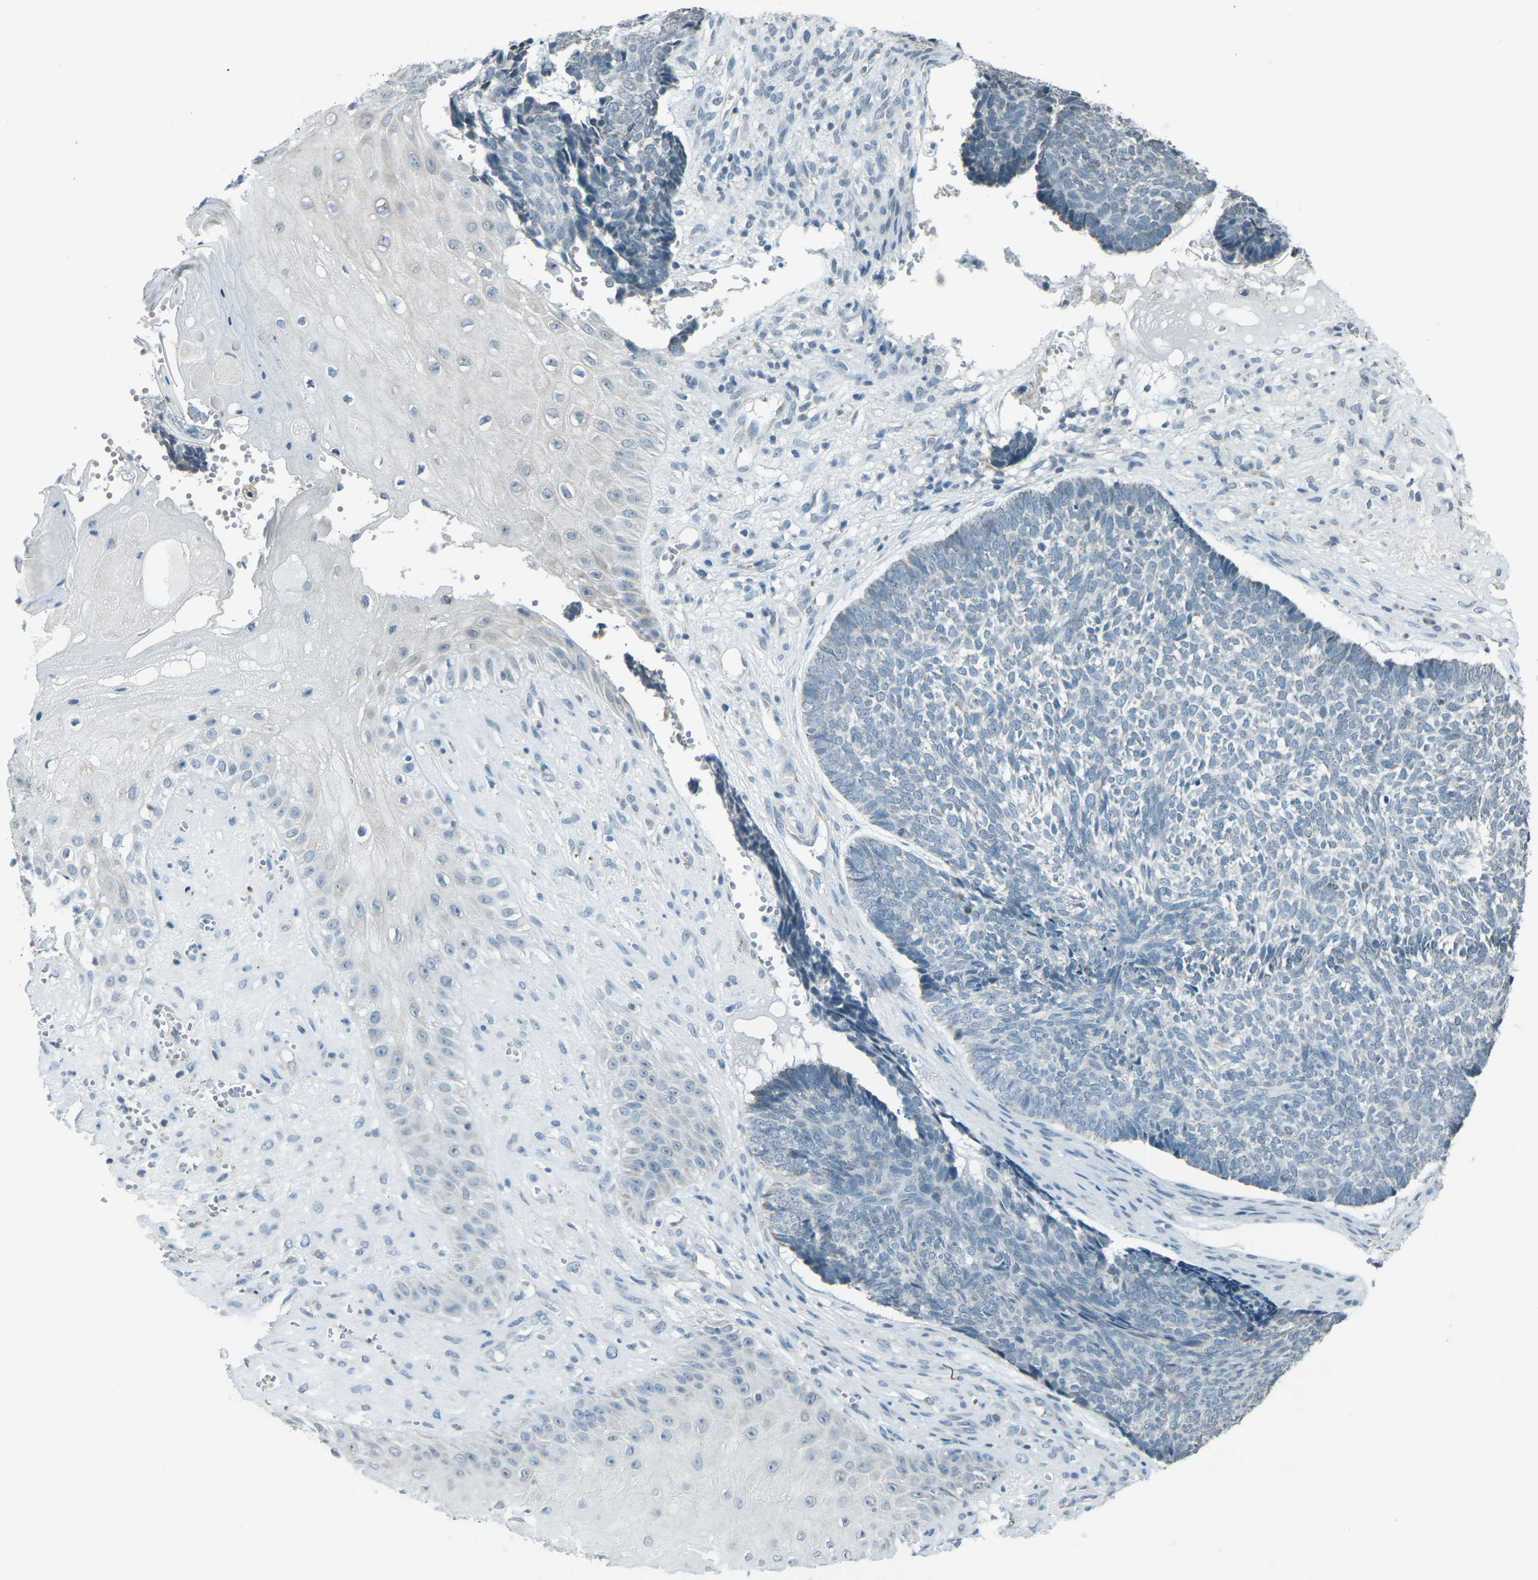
{"staining": {"intensity": "negative", "quantity": "none", "location": "none"}, "tissue": "skin cancer", "cell_type": "Tumor cells", "image_type": "cancer", "snomed": [{"axis": "morphology", "description": "Basal cell carcinoma"}, {"axis": "topography", "description": "Skin"}], "caption": "Immunohistochemical staining of skin cancer (basal cell carcinoma) demonstrates no significant expression in tumor cells. (Immunohistochemistry (ihc), brightfield microscopy, high magnification).", "gene": "H2BC1", "patient": {"sex": "male", "age": 84}}